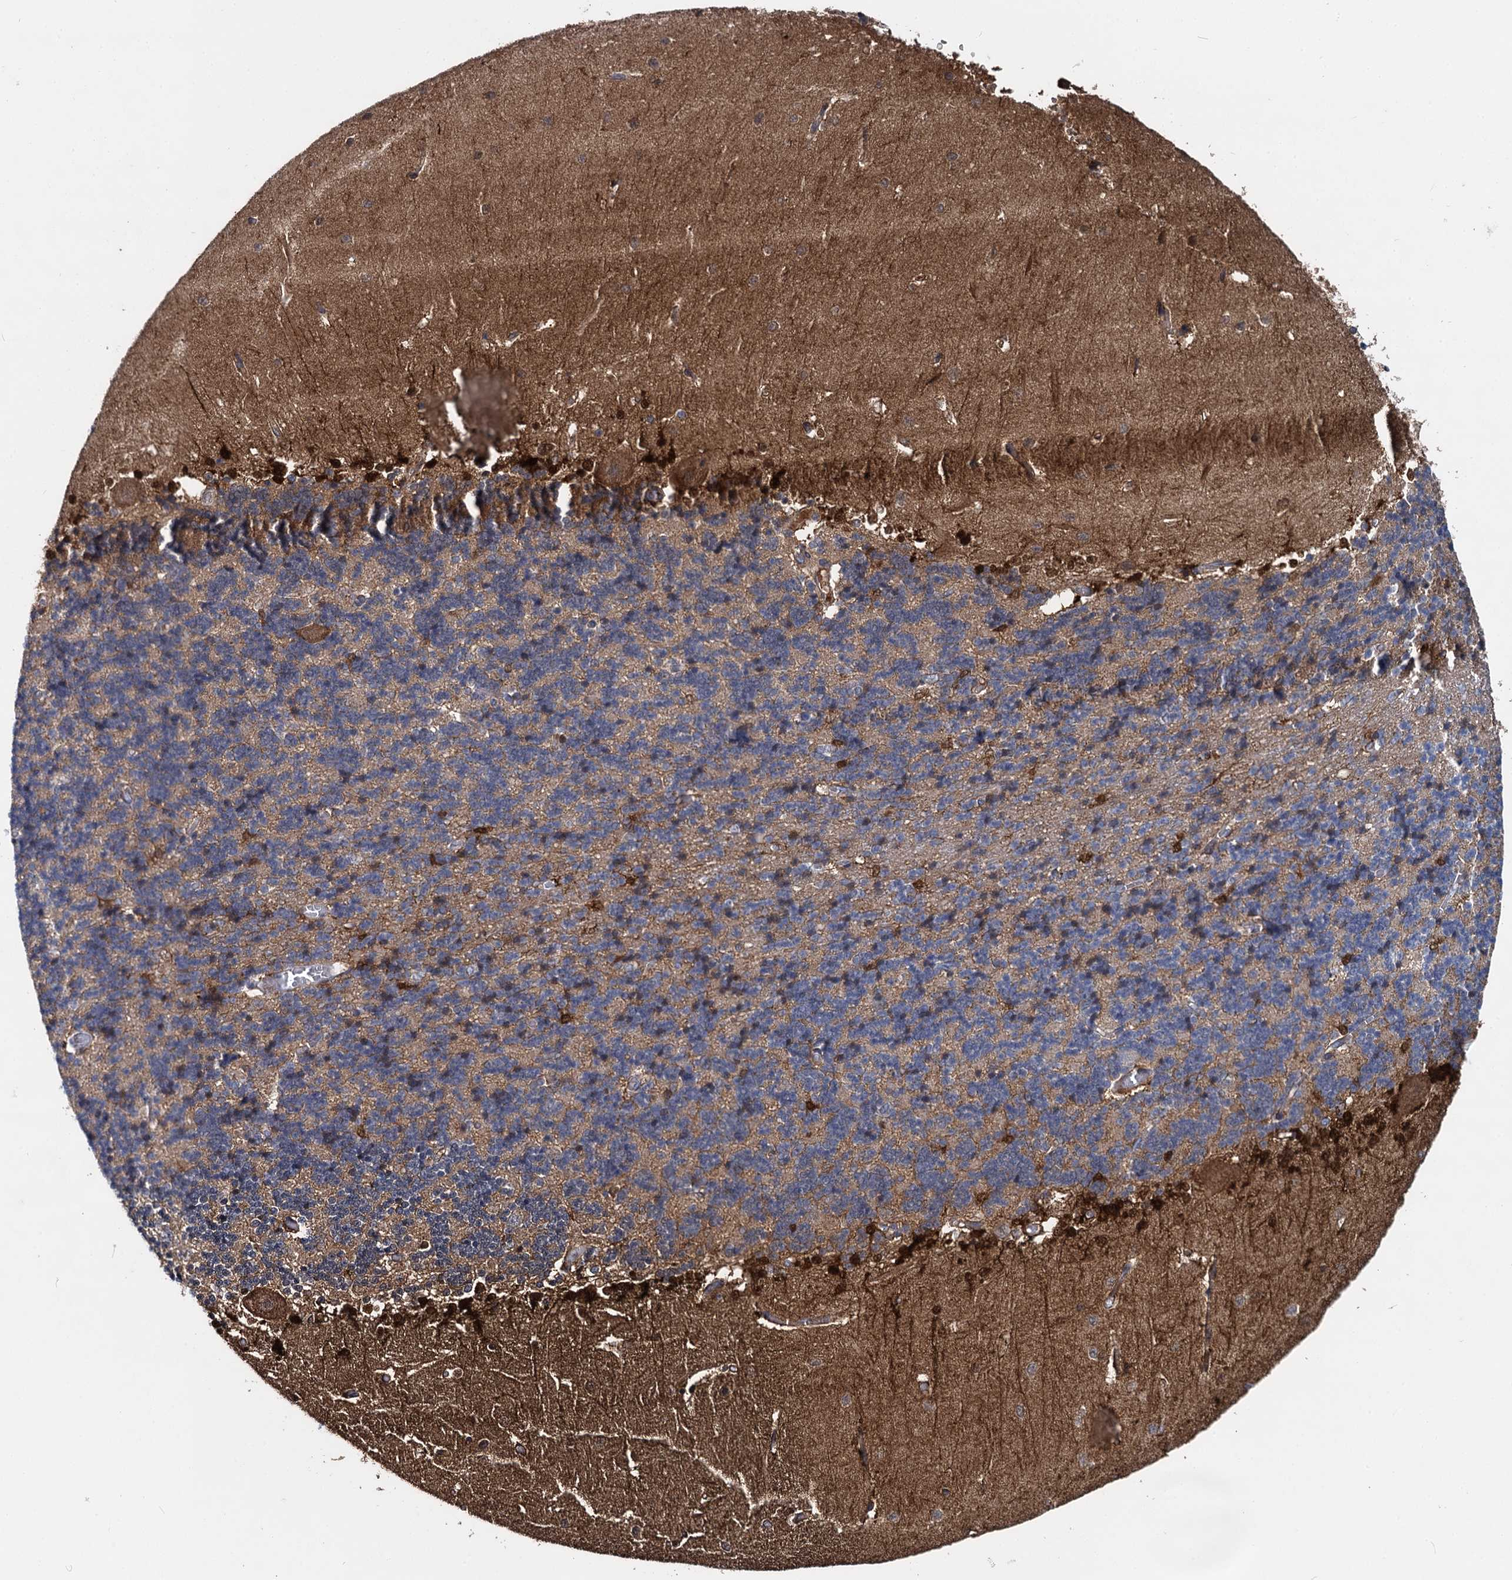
{"staining": {"intensity": "moderate", "quantity": "25%-75%", "location": "cytoplasmic/membranous"}, "tissue": "cerebellum", "cell_type": "Cells in granular layer", "image_type": "normal", "snomed": [{"axis": "morphology", "description": "Normal tissue, NOS"}, {"axis": "topography", "description": "Cerebellum"}], "caption": "Benign cerebellum was stained to show a protein in brown. There is medium levels of moderate cytoplasmic/membranous positivity in about 25%-75% of cells in granular layer.", "gene": "GSTM3", "patient": {"sex": "male", "age": 37}}